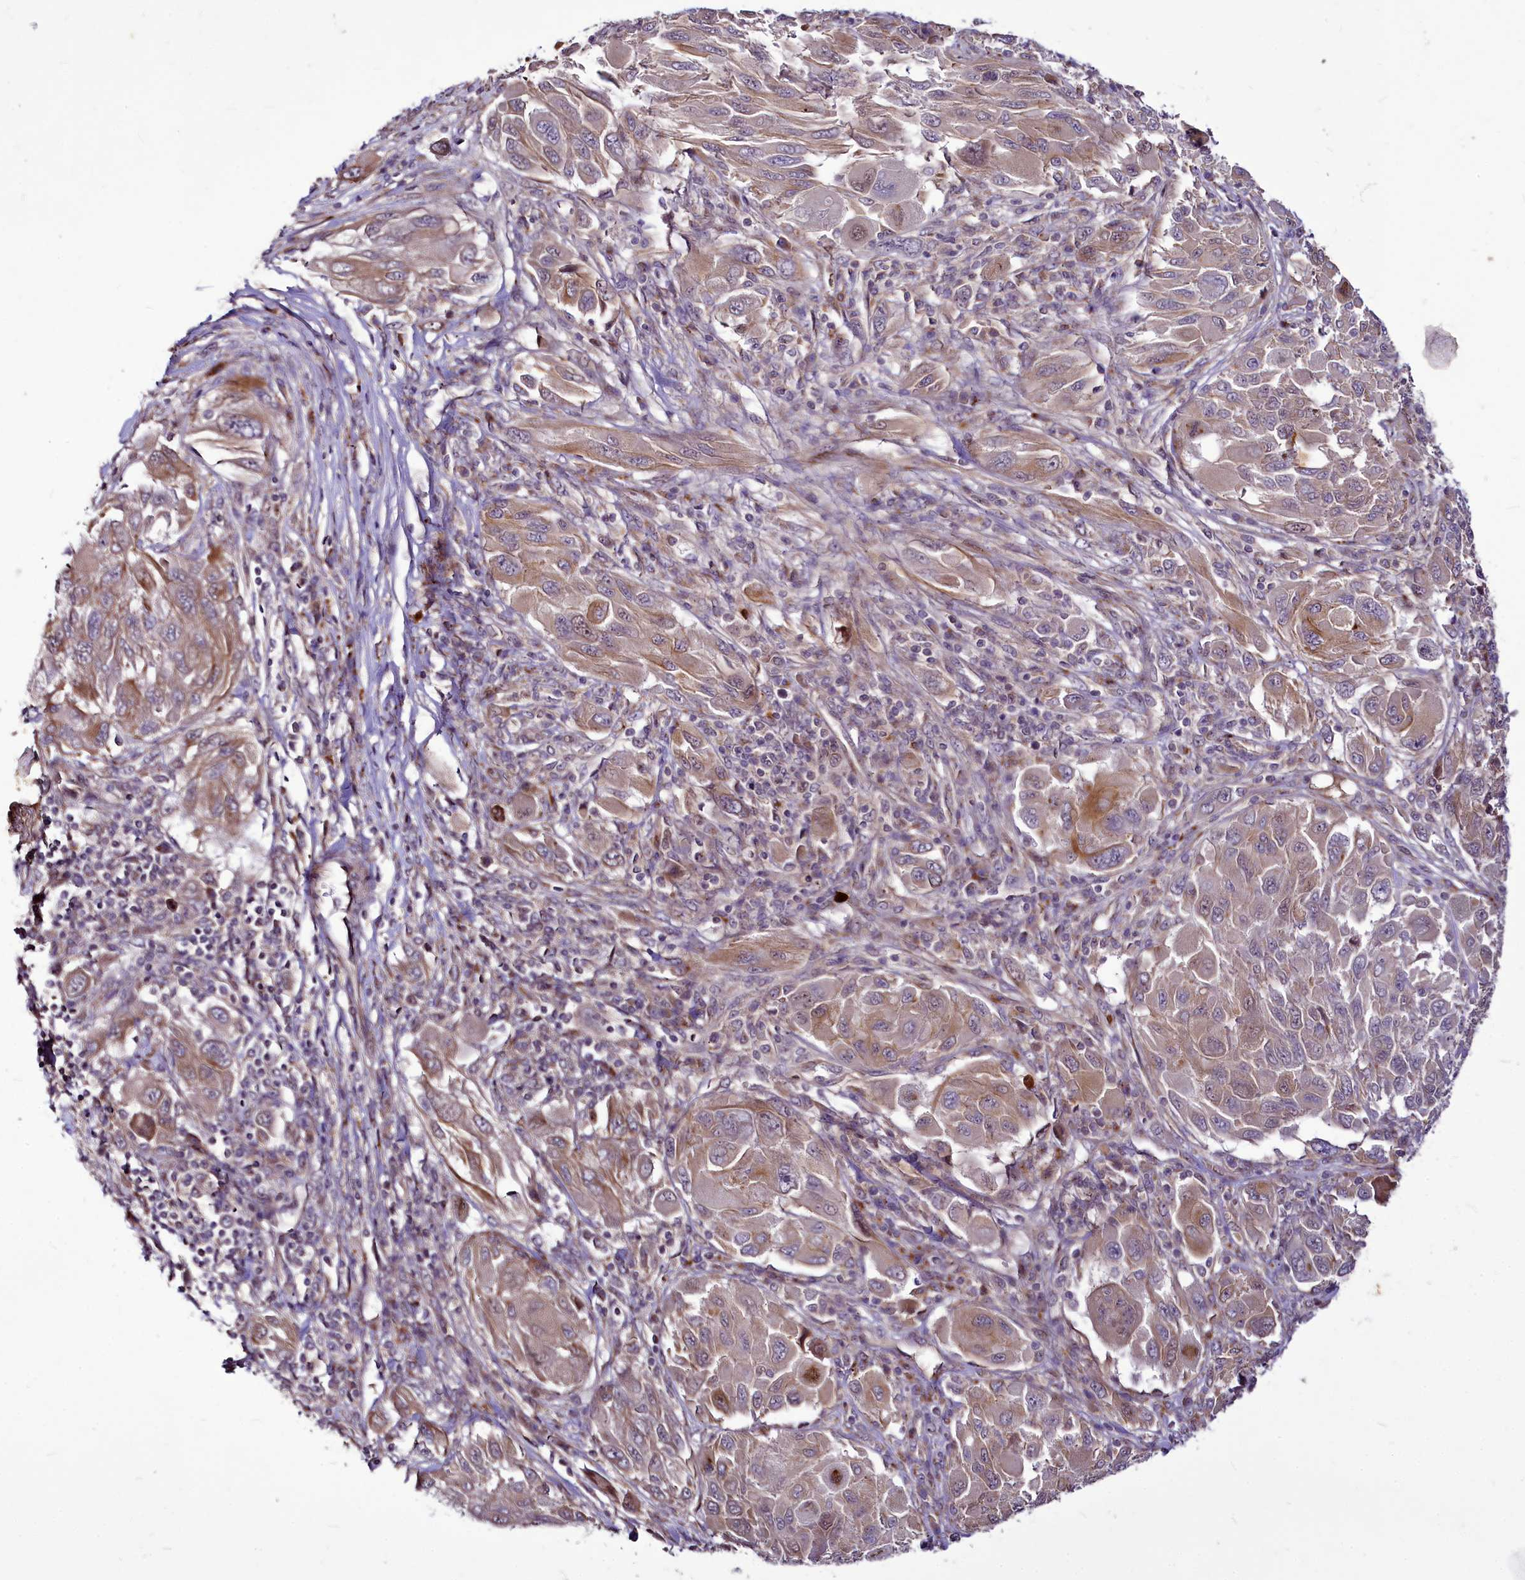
{"staining": {"intensity": "weak", "quantity": "25%-75%", "location": "cytoplasmic/membranous"}, "tissue": "melanoma", "cell_type": "Tumor cells", "image_type": "cancer", "snomed": [{"axis": "morphology", "description": "Malignant melanoma, NOS"}, {"axis": "topography", "description": "Skin"}], "caption": "Weak cytoplasmic/membranous protein expression is seen in about 25%-75% of tumor cells in malignant melanoma.", "gene": "C11orf86", "patient": {"sex": "female", "age": 91}}